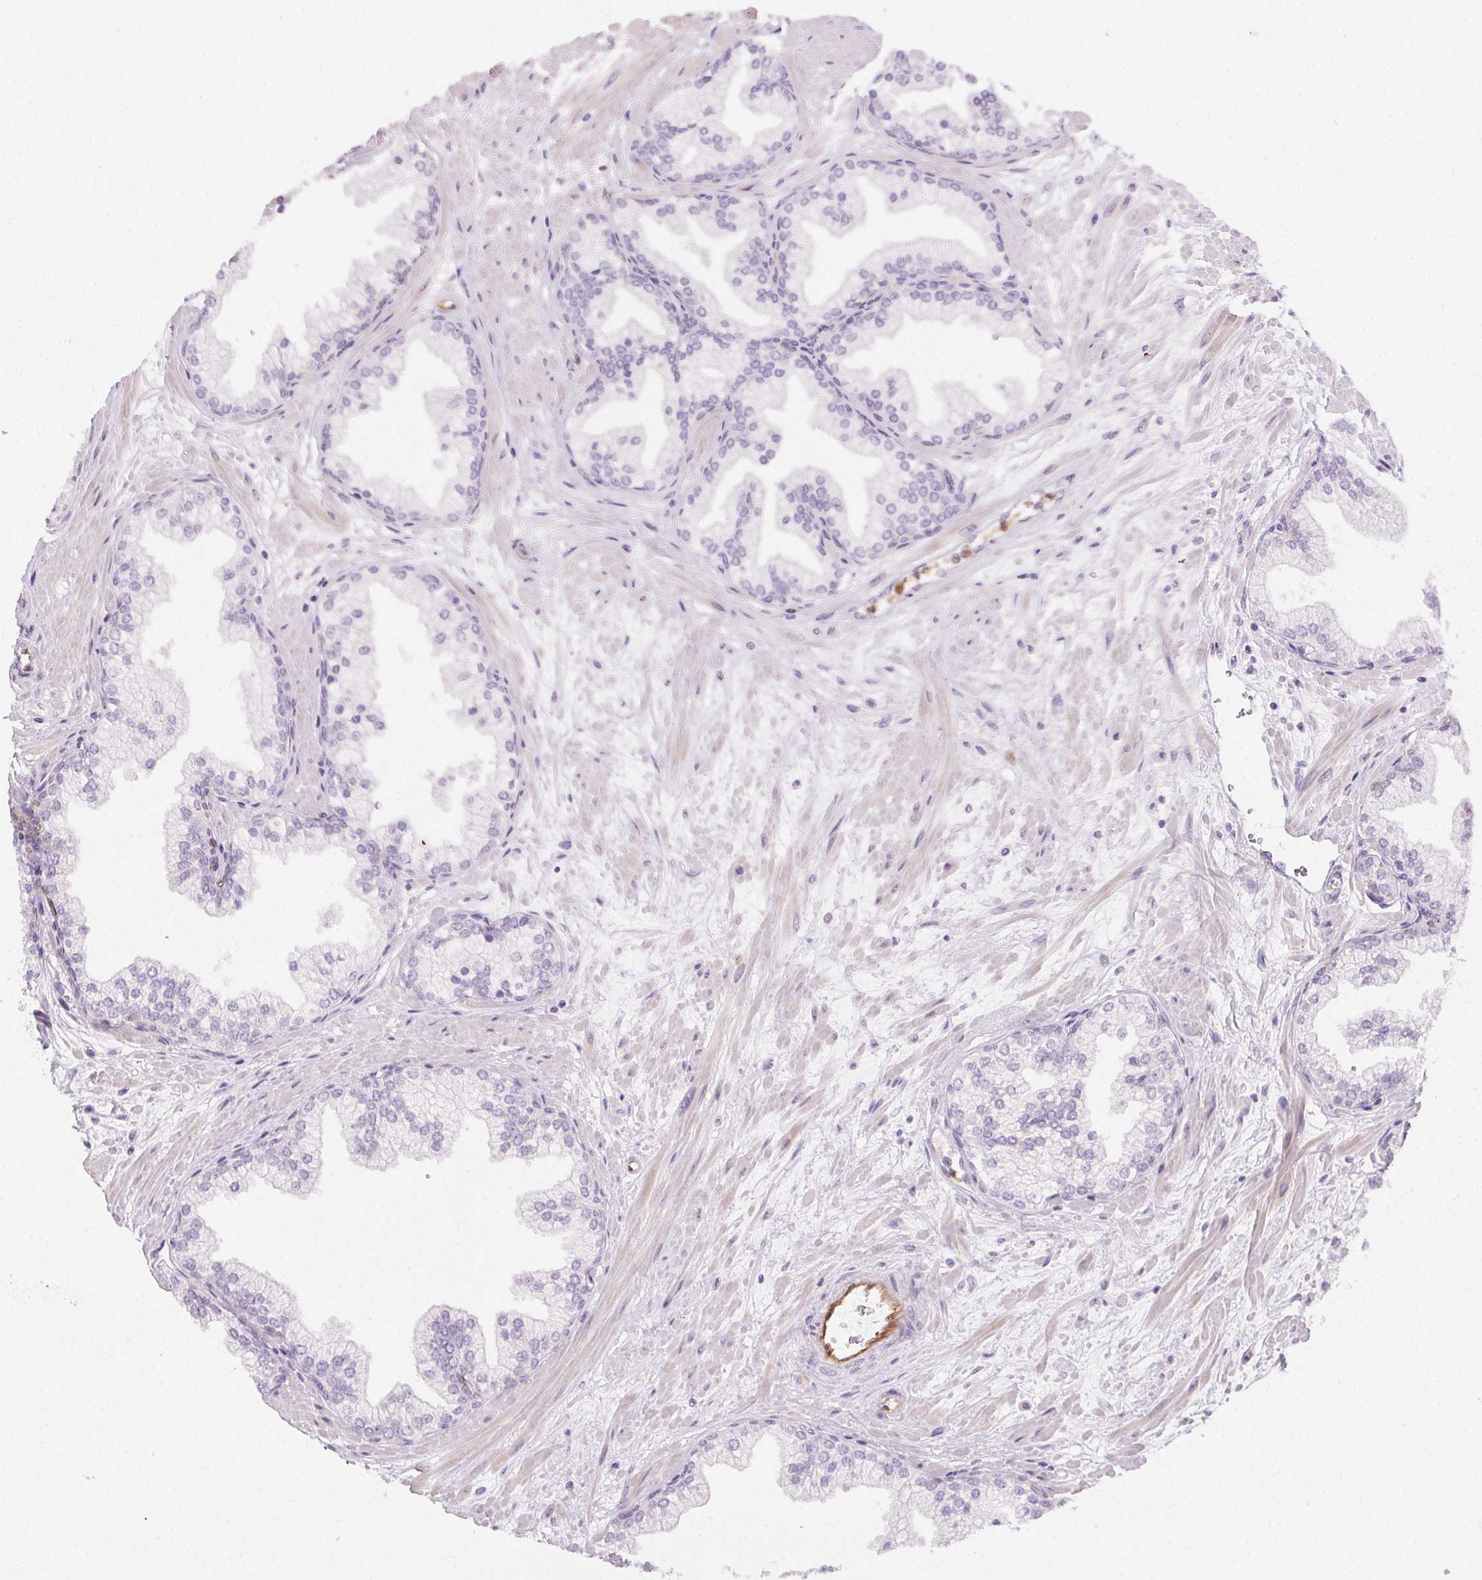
{"staining": {"intensity": "negative", "quantity": "none", "location": "none"}, "tissue": "prostate", "cell_type": "Glandular cells", "image_type": "normal", "snomed": [{"axis": "morphology", "description": "Normal tissue, NOS"}, {"axis": "topography", "description": "Prostate"}, {"axis": "topography", "description": "Peripheral nerve tissue"}], "caption": "The image demonstrates no staining of glandular cells in benign prostate. The staining was performed using DAB to visualize the protein expression in brown, while the nuclei were stained in blue with hematoxylin (Magnification: 20x).", "gene": "TMEM45A", "patient": {"sex": "male", "age": 61}}